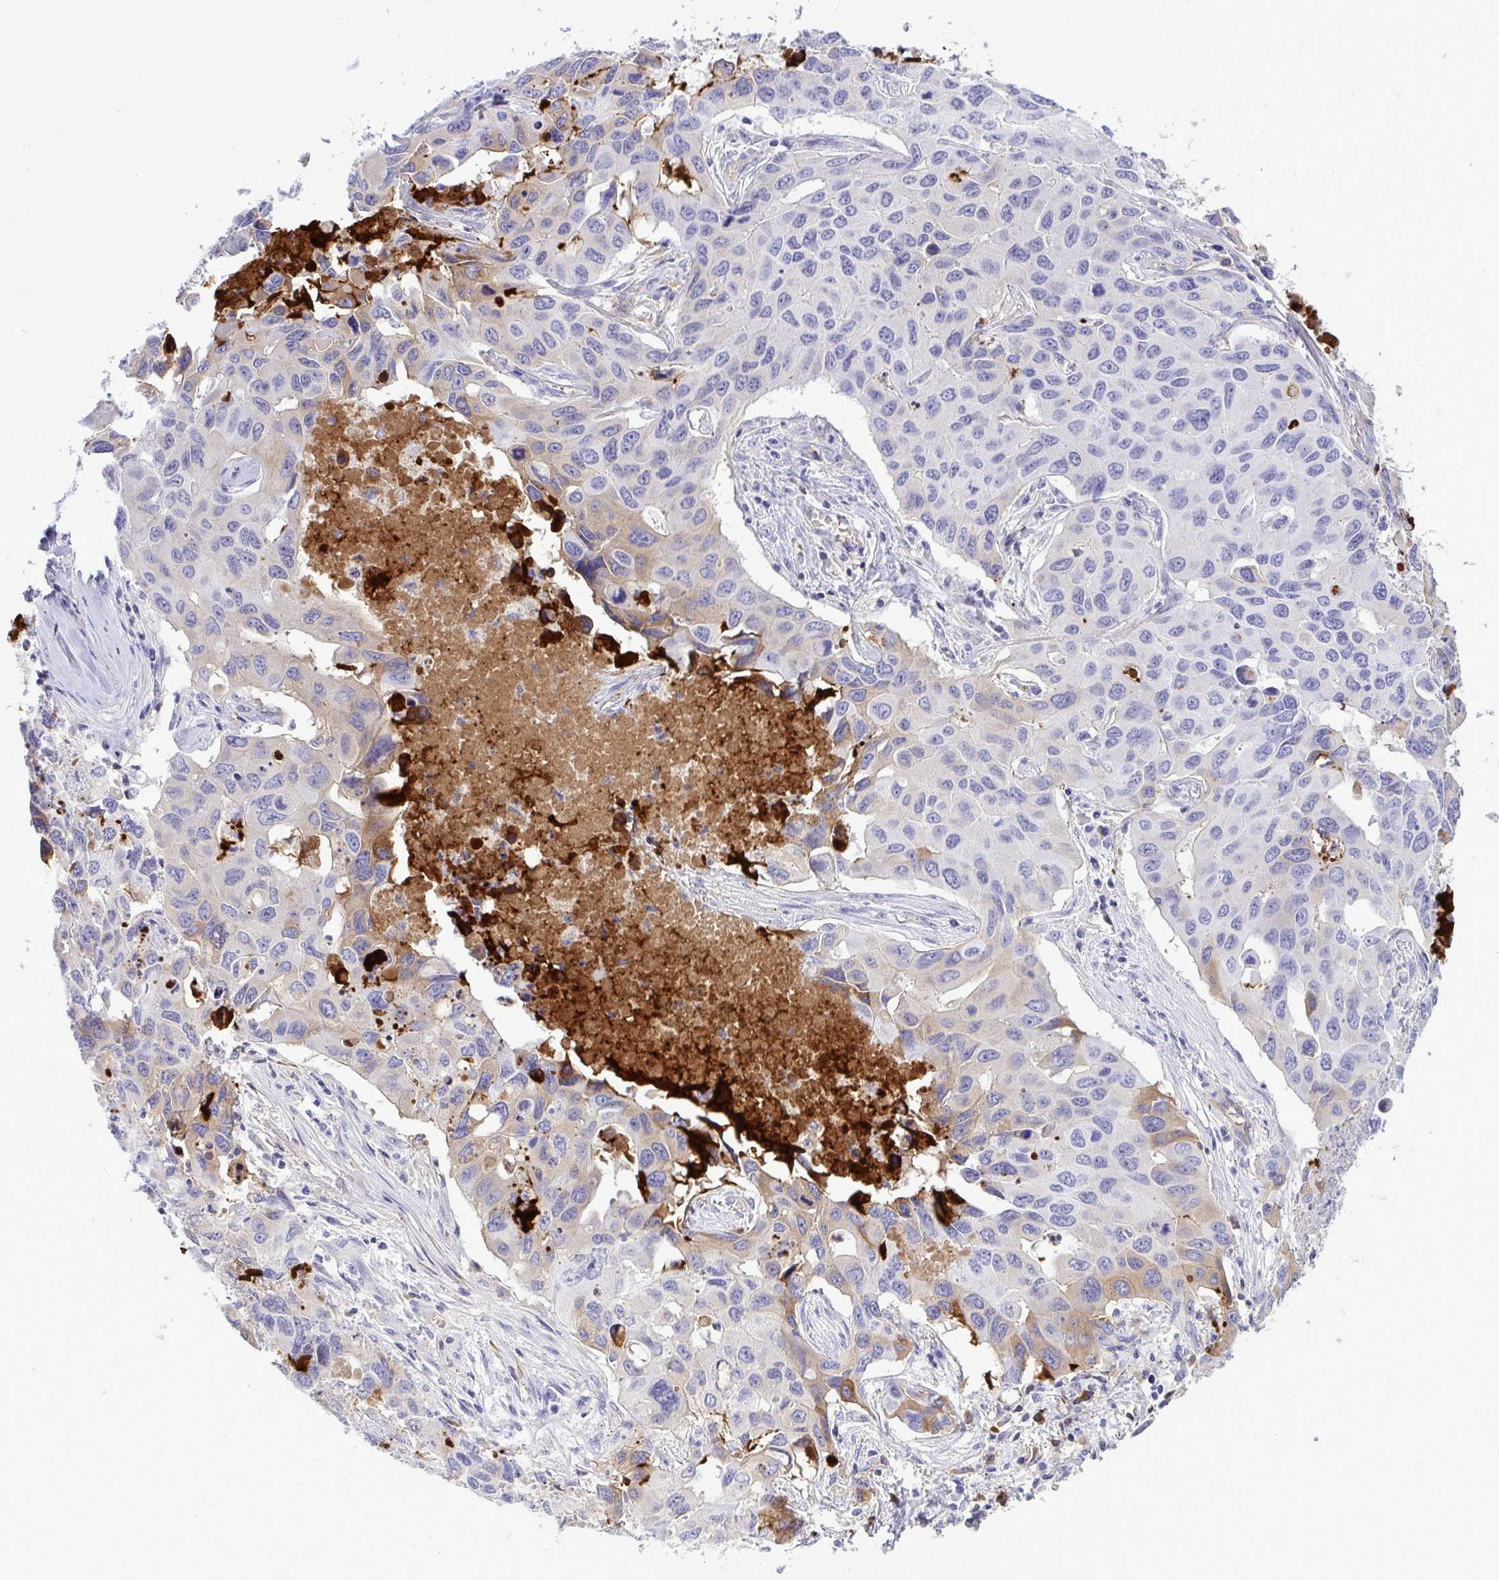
{"staining": {"intensity": "moderate", "quantity": "<25%", "location": "cytoplasmic/membranous"}, "tissue": "lung cancer", "cell_type": "Tumor cells", "image_type": "cancer", "snomed": [{"axis": "morphology", "description": "Adenocarcinoma, NOS"}, {"axis": "topography", "description": "Lung"}], "caption": "Protein expression analysis of lung cancer exhibits moderate cytoplasmic/membranous expression in about <25% of tumor cells.", "gene": "F2", "patient": {"sex": "male", "age": 64}}